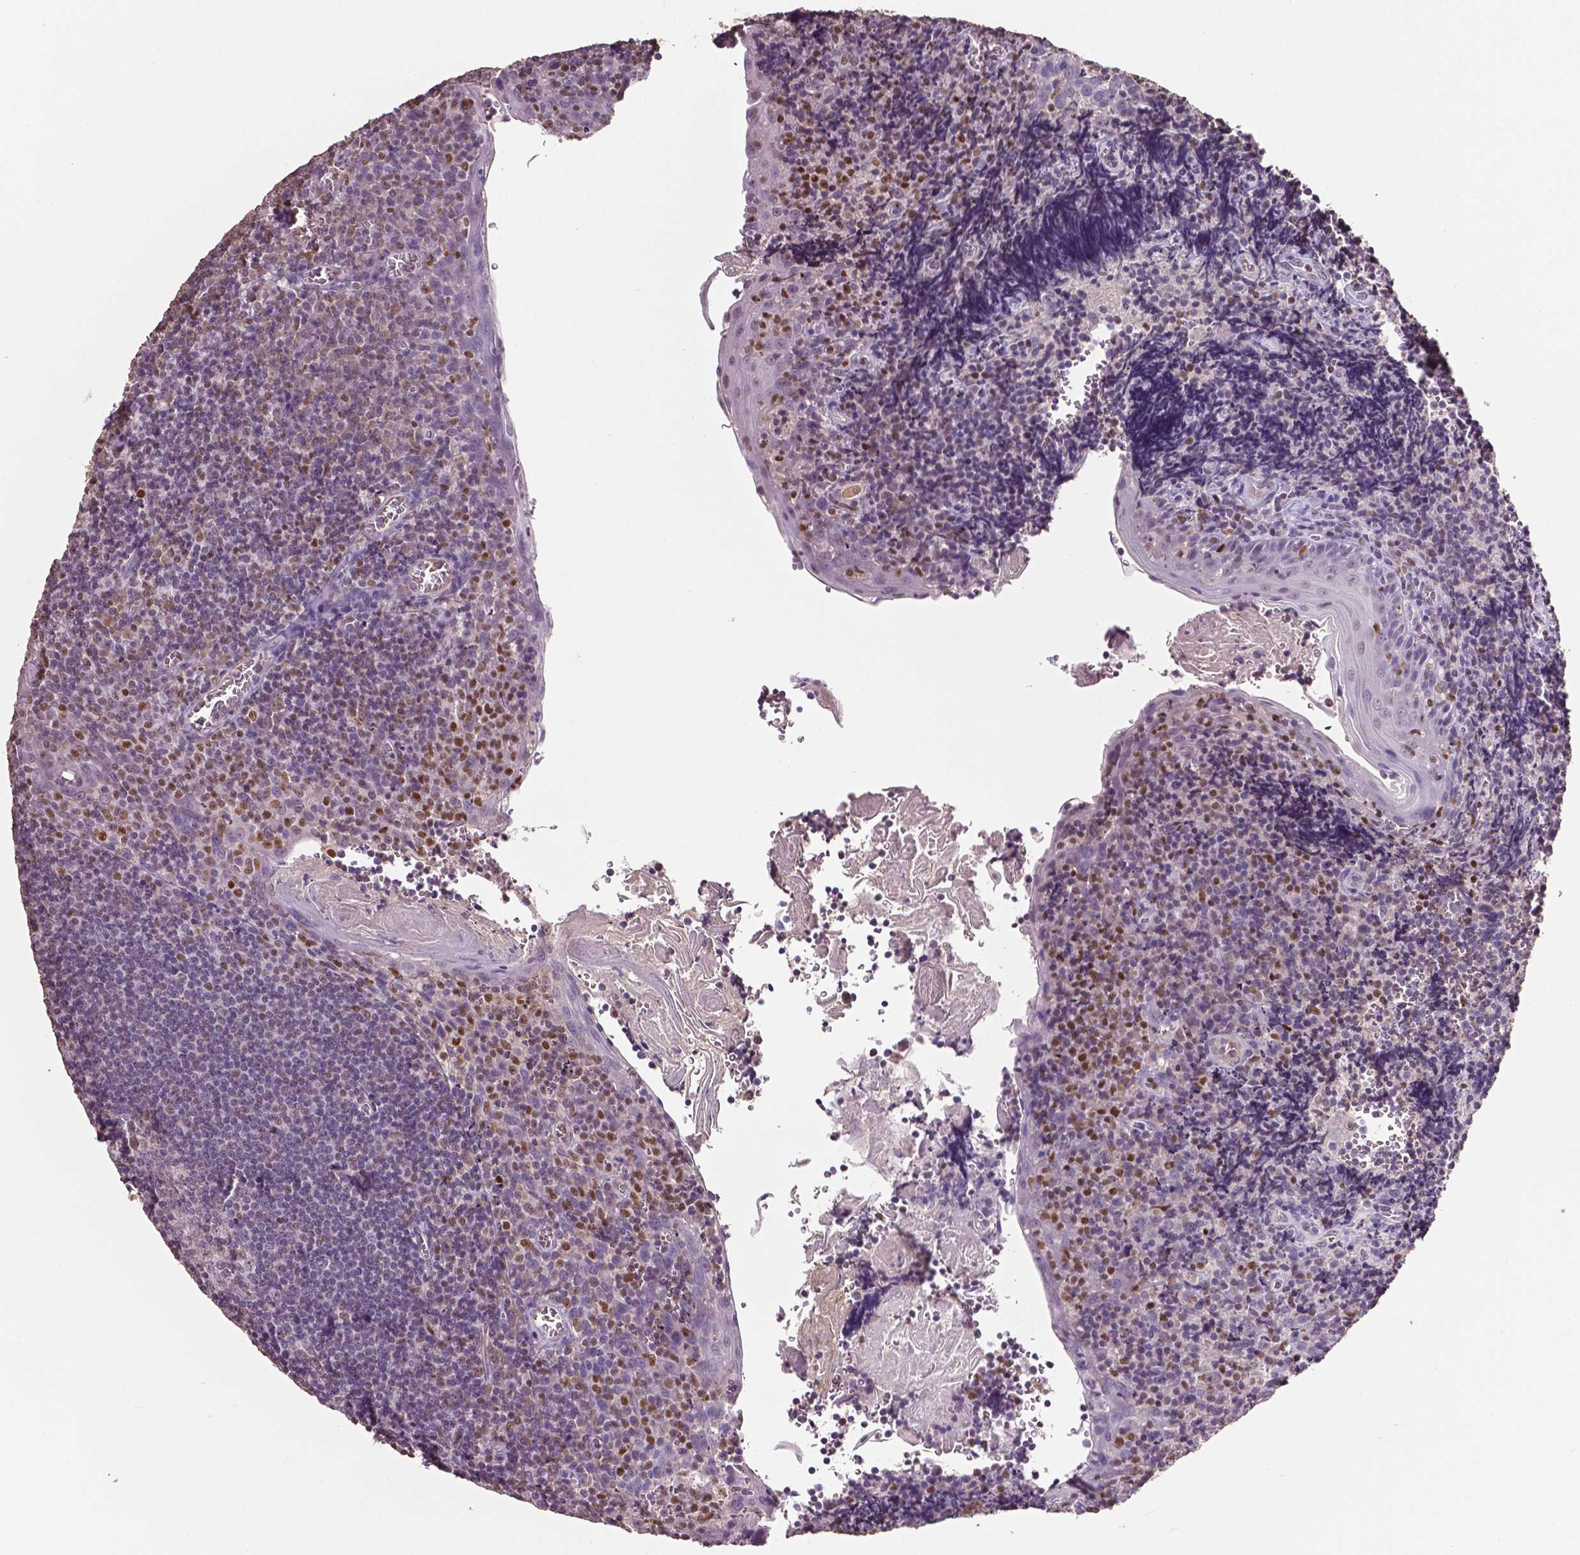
{"staining": {"intensity": "negative", "quantity": "none", "location": "none"}, "tissue": "tonsil", "cell_type": "Germinal center cells", "image_type": "normal", "snomed": [{"axis": "morphology", "description": "Normal tissue, NOS"}, {"axis": "morphology", "description": "Inflammation, NOS"}, {"axis": "topography", "description": "Tonsil"}], "caption": "Germinal center cells are negative for protein expression in benign human tonsil. Brightfield microscopy of immunohistochemistry (IHC) stained with DAB (3,3'-diaminobenzidine) (brown) and hematoxylin (blue), captured at high magnification.", "gene": "RUNX3", "patient": {"sex": "female", "age": 31}}